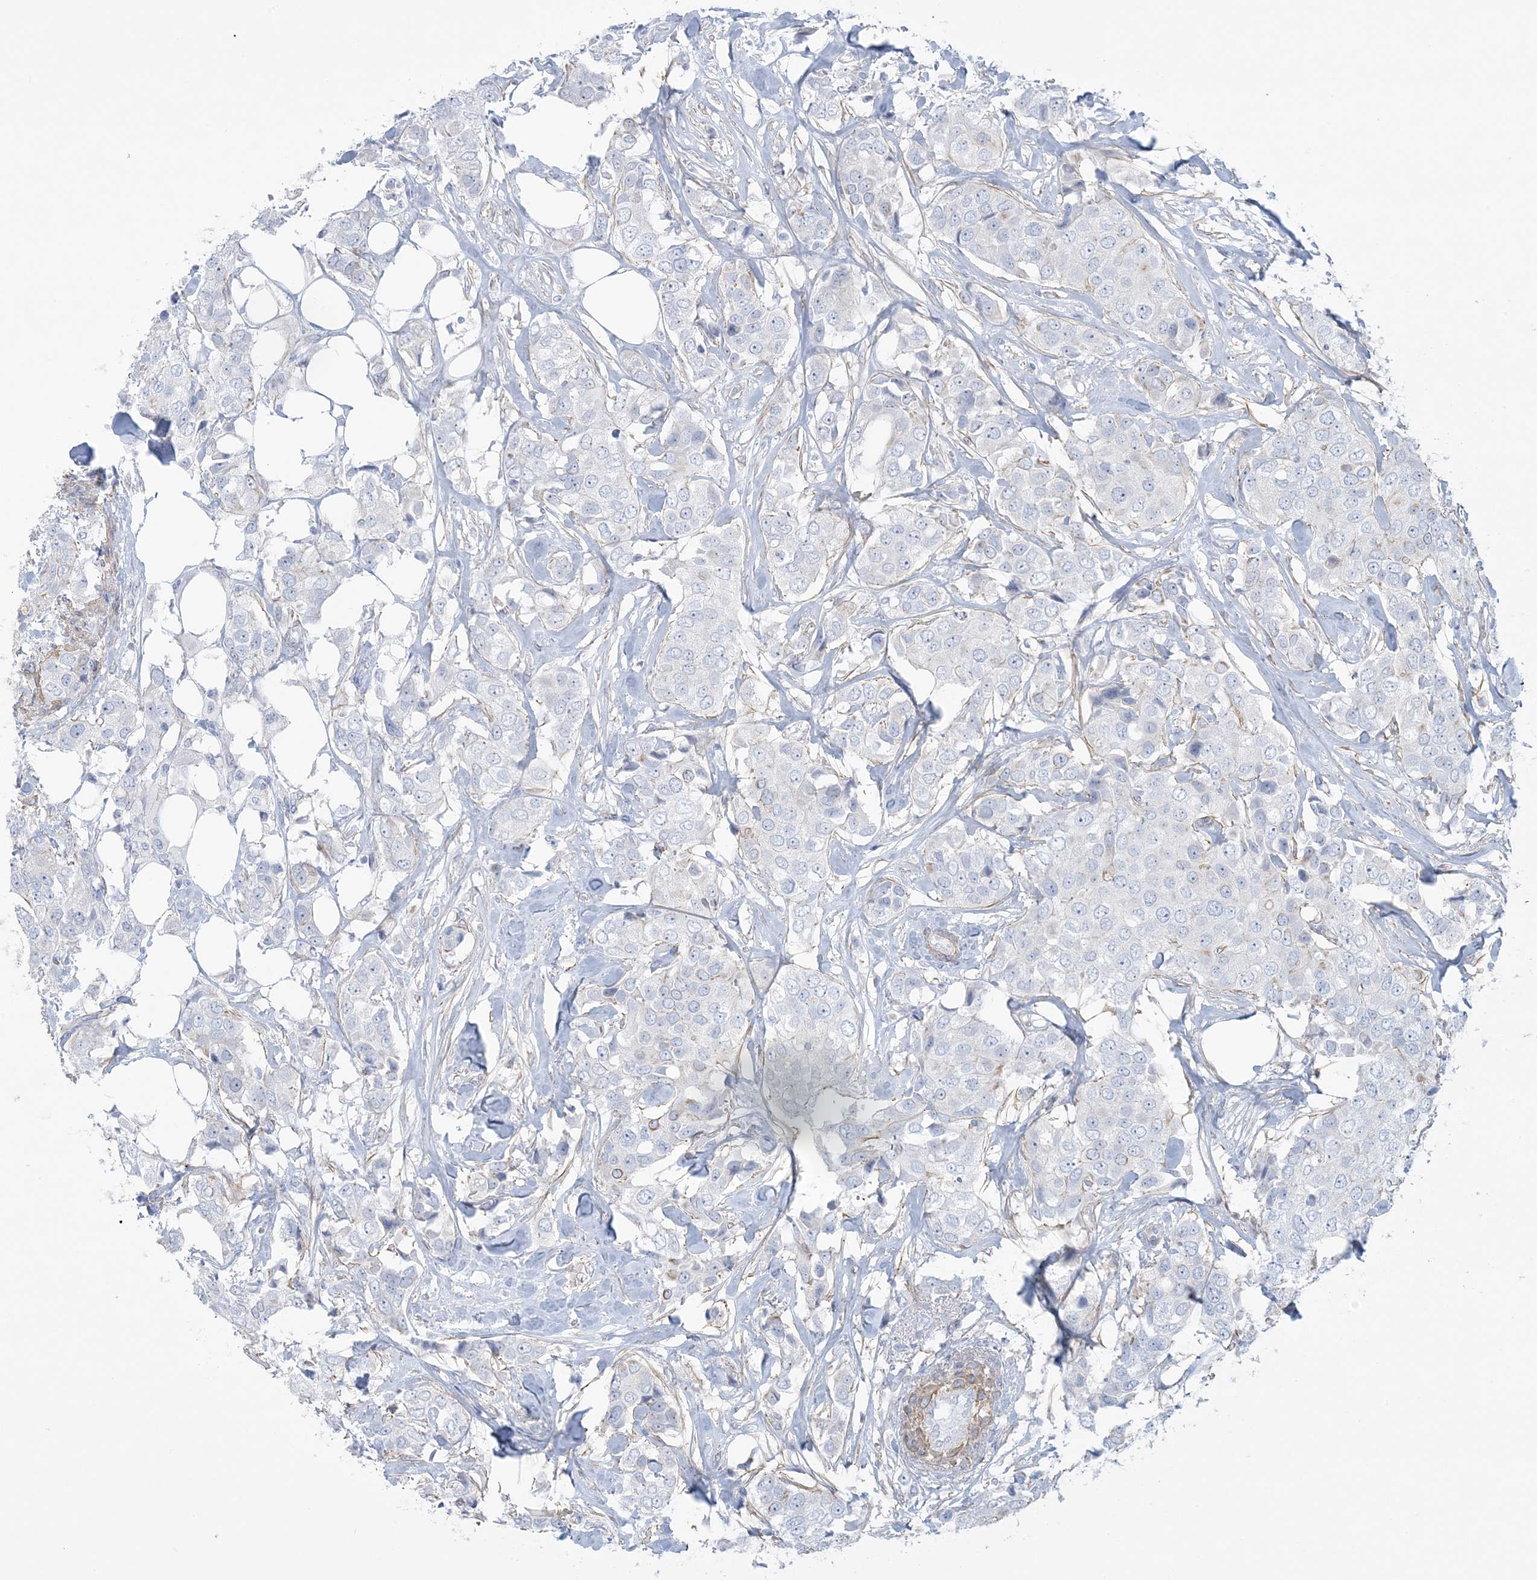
{"staining": {"intensity": "negative", "quantity": "none", "location": "none"}, "tissue": "breast cancer", "cell_type": "Tumor cells", "image_type": "cancer", "snomed": [{"axis": "morphology", "description": "Duct carcinoma"}, {"axis": "topography", "description": "Breast"}], "caption": "IHC histopathology image of breast infiltrating ductal carcinoma stained for a protein (brown), which reveals no positivity in tumor cells. Brightfield microscopy of immunohistochemistry stained with DAB (3,3'-diaminobenzidine) (brown) and hematoxylin (blue), captured at high magnification.", "gene": "AGXT", "patient": {"sex": "female", "age": 80}}